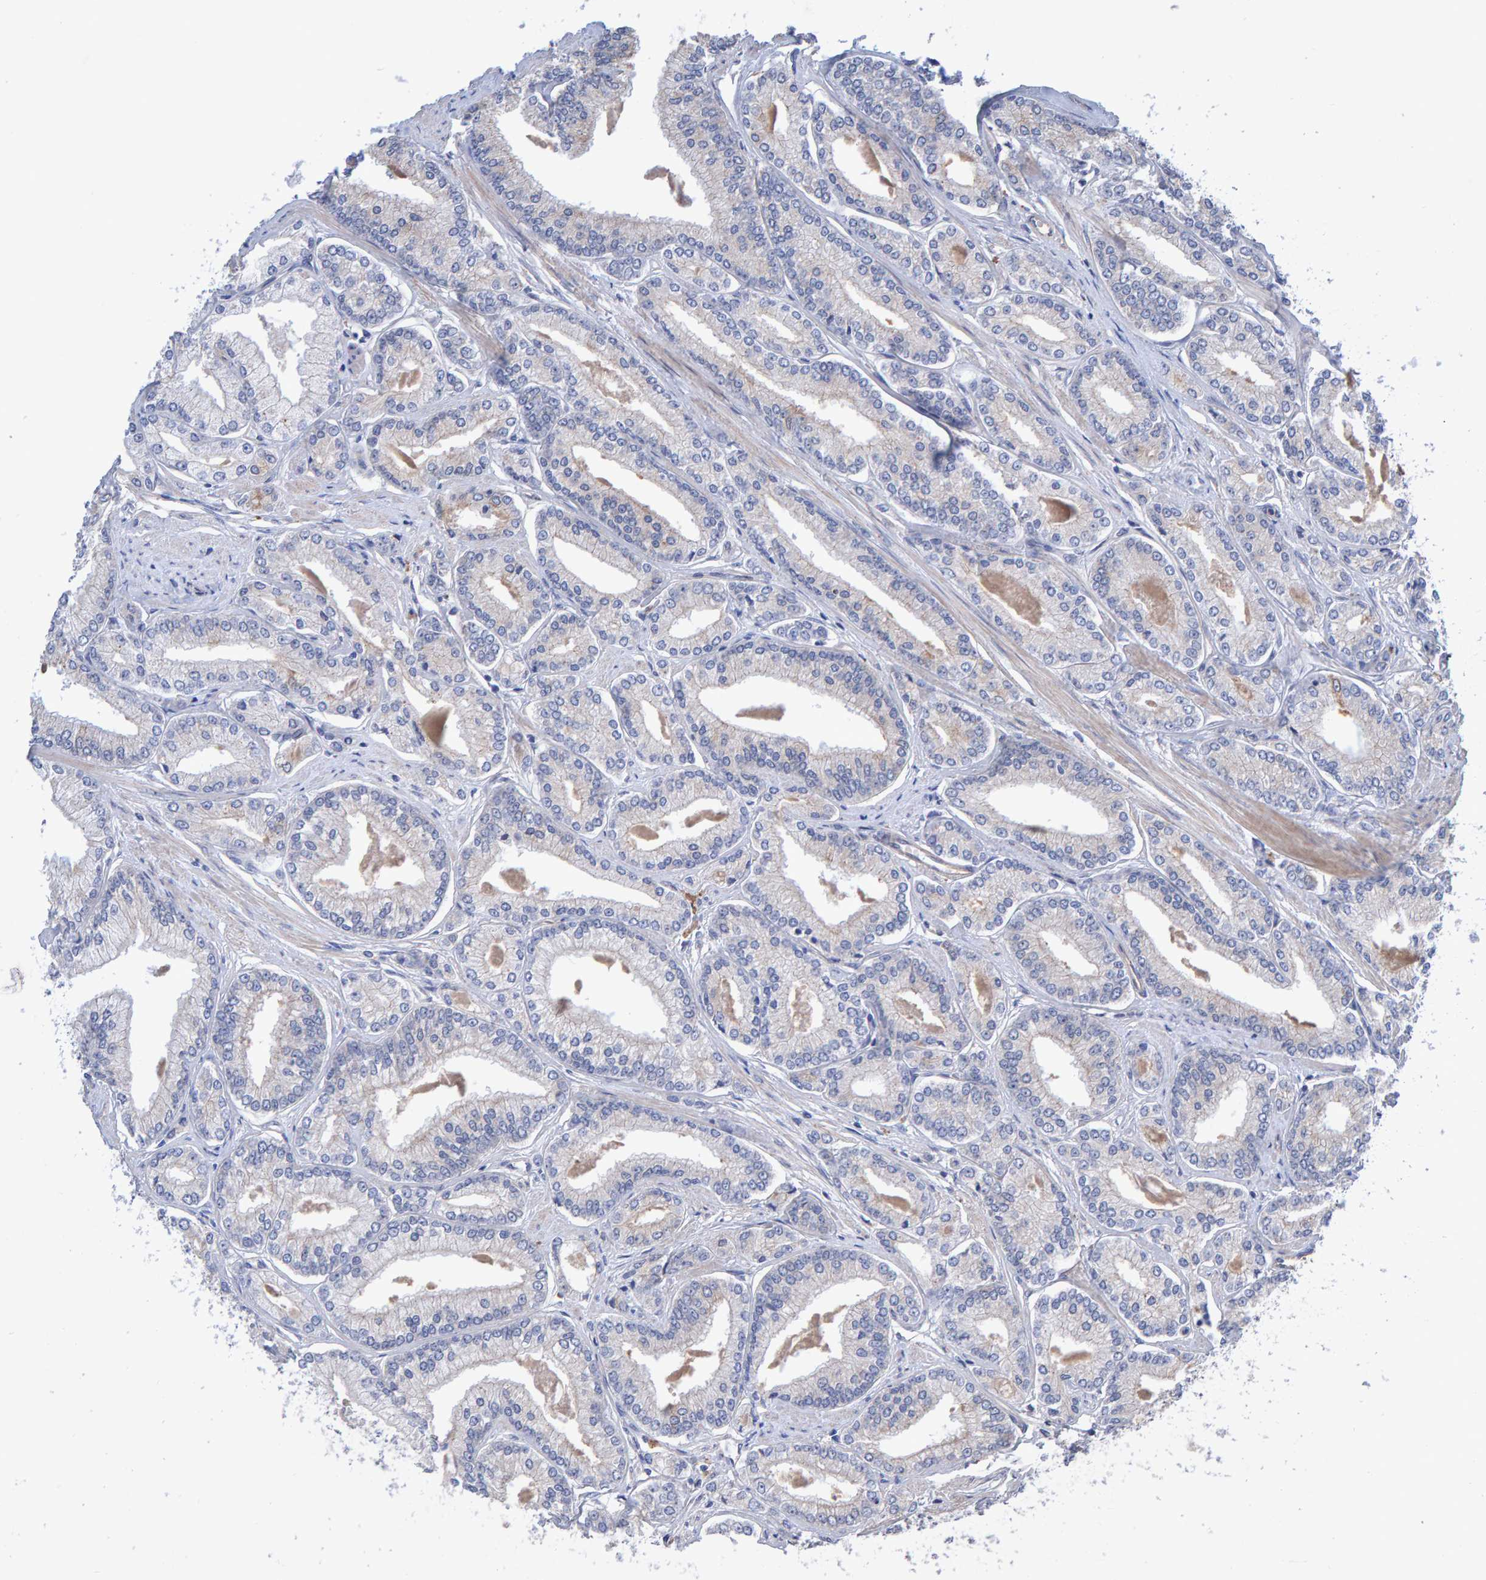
{"staining": {"intensity": "negative", "quantity": "none", "location": "none"}, "tissue": "prostate cancer", "cell_type": "Tumor cells", "image_type": "cancer", "snomed": [{"axis": "morphology", "description": "Adenocarcinoma, Low grade"}, {"axis": "topography", "description": "Prostate"}], "caption": "Immunohistochemistry photomicrograph of neoplastic tissue: human adenocarcinoma (low-grade) (prostate) stained with DAB demonstrates no significant protein positivity in tumor cells.", "gene": "EFR3A", "patient": {"sex": "male", "age": 52}}